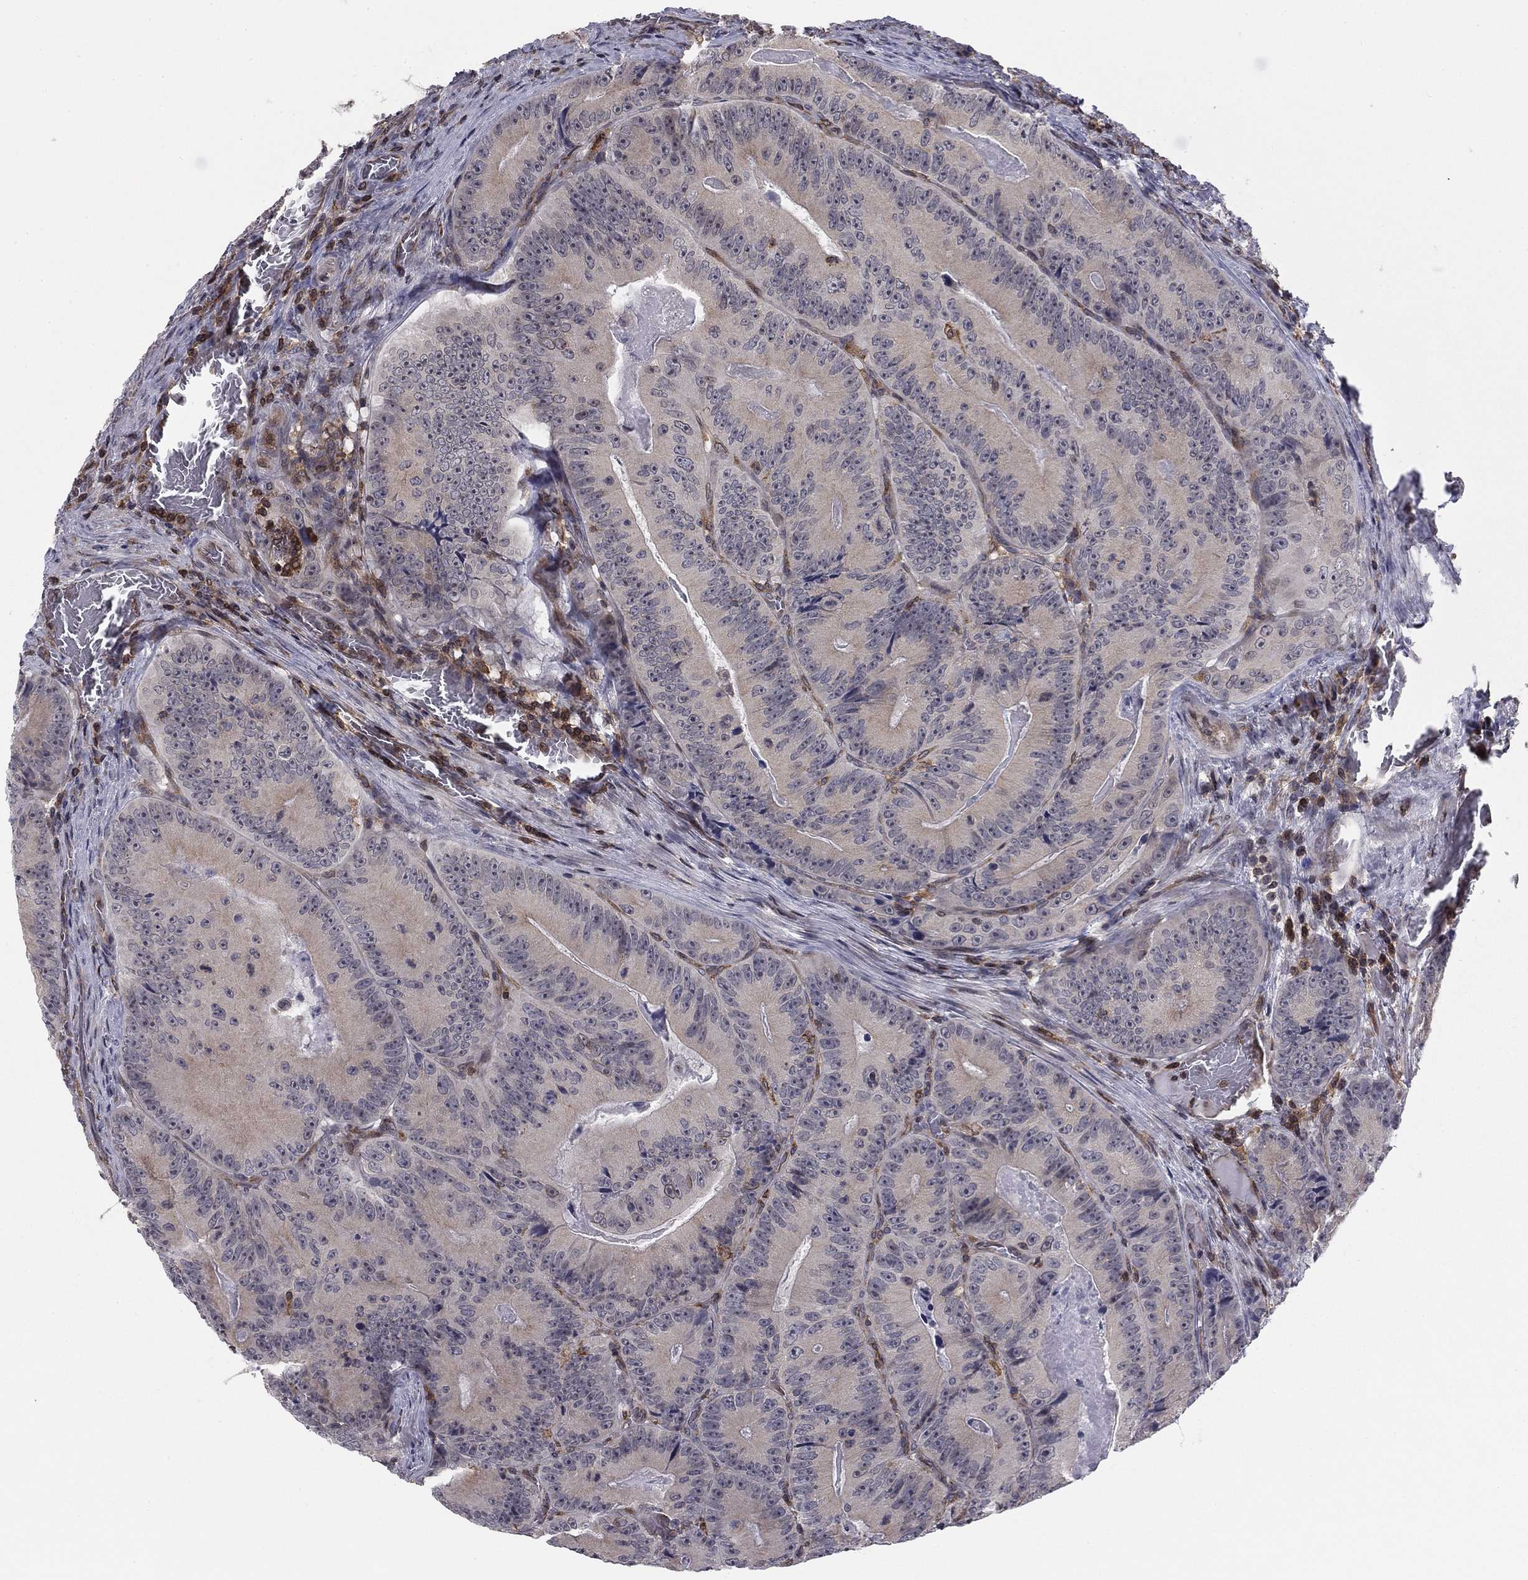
{"staining": {"intensity": "negative", "quantity": "none", "location": "none"}, "tissue": "colorectal cancer", "cell_type": "Tumor cells", "image_type": "cancer", "snomed": [{"axis": "morphology", "description": "Adenocarcinoma, NOS"}, {"axis": "topography", "description": "Colon"}], "caption": "Histopathology image shows no significant protein staining in tumor cells of colorectal cancer.", "gene": "PLCB2", "patient": {"sex": "female", "age": 86}}